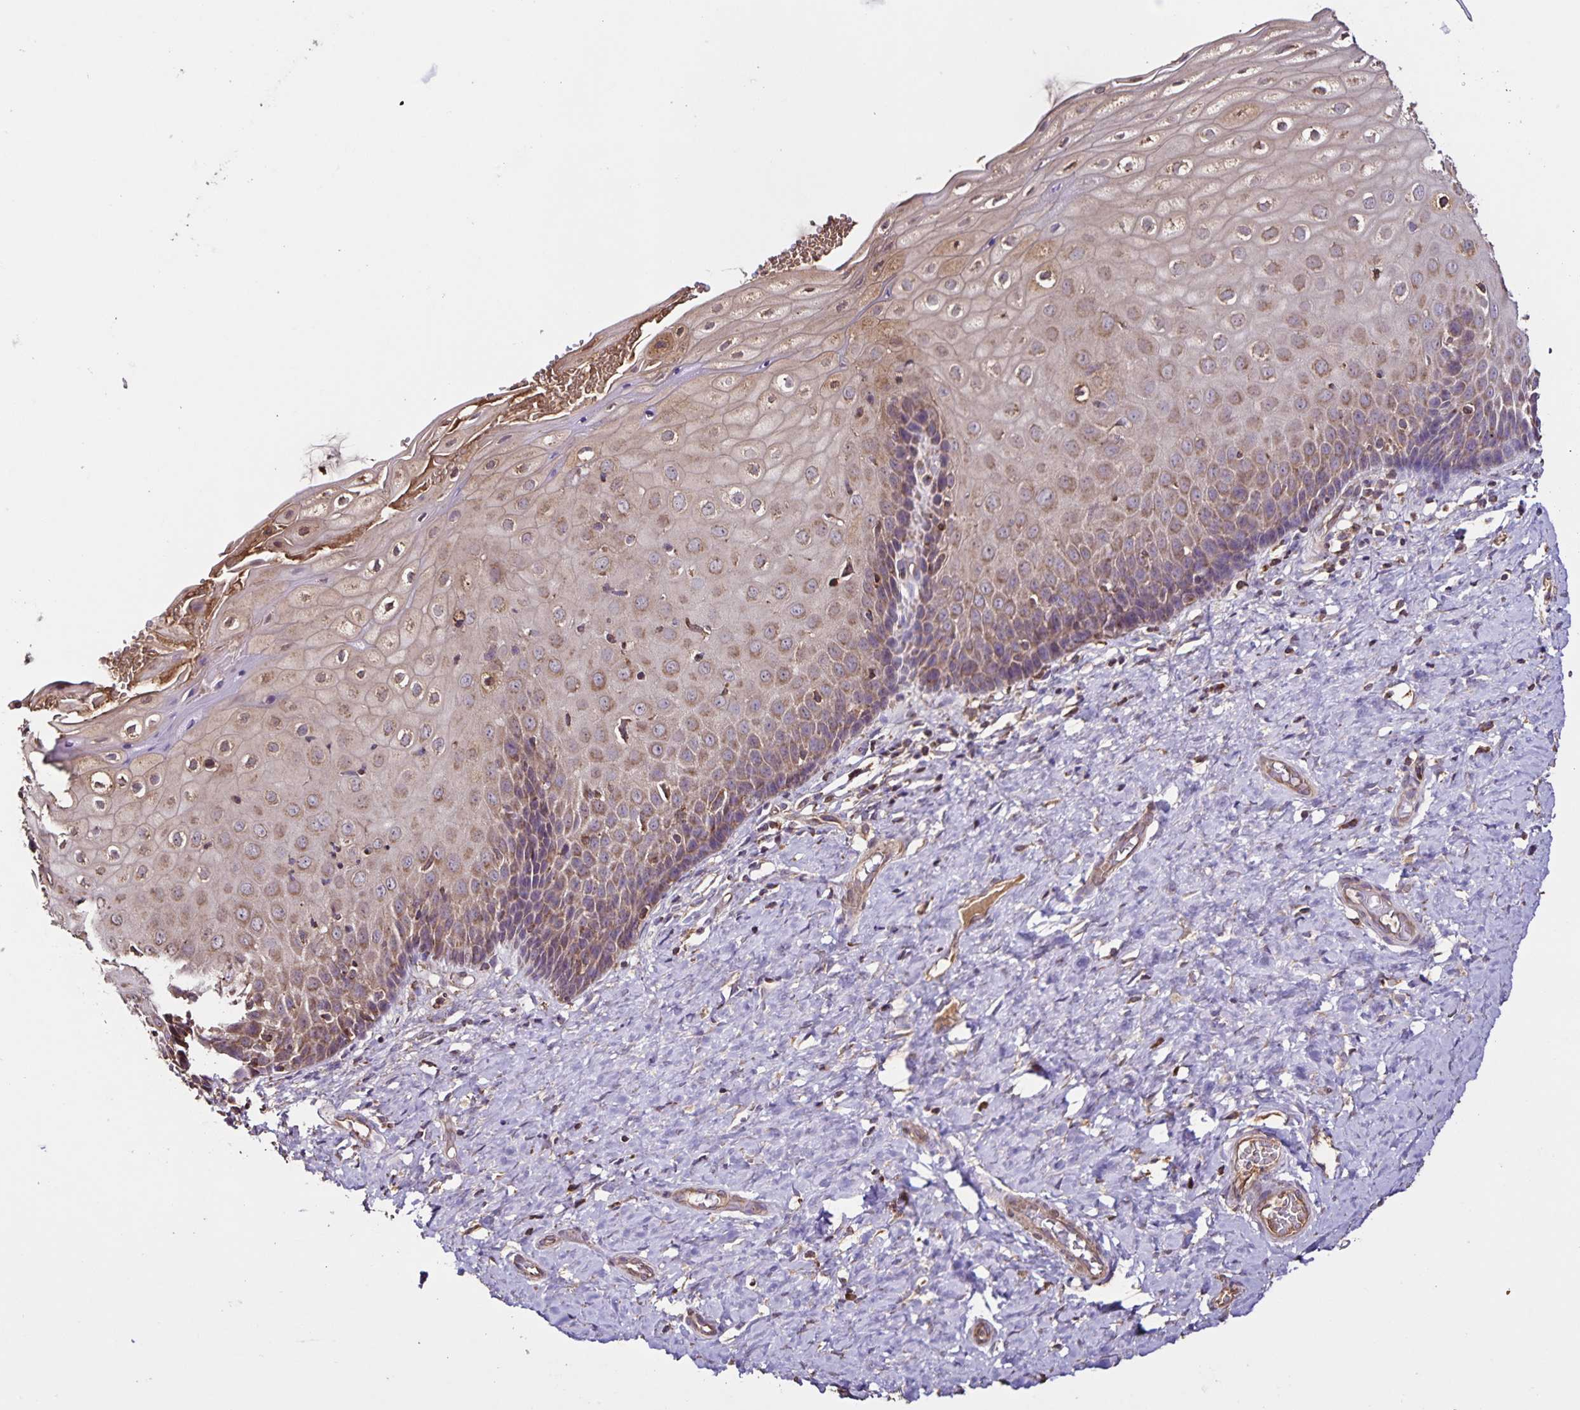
{"staining": {"intensity": "weak", "quantity": ">75%", "location": "cytoplasmic/membranous"}, "tissue": "cervix", "cell_type": "Glandular cells", "image_type": "normal", "snomed": [{"axis": "morphology", "description": "Normal tissue, NOS"}, {"axis": "topography", "description": "Cervix"}], "caption": "DAB immunohistochemical staining of benign cervix demonstrates weak cytoplasmic/membranous protein staining in about >75% of glandular cells.", "gene": "MAN1A1", "patient": {"sex": "female", "age": 37}}